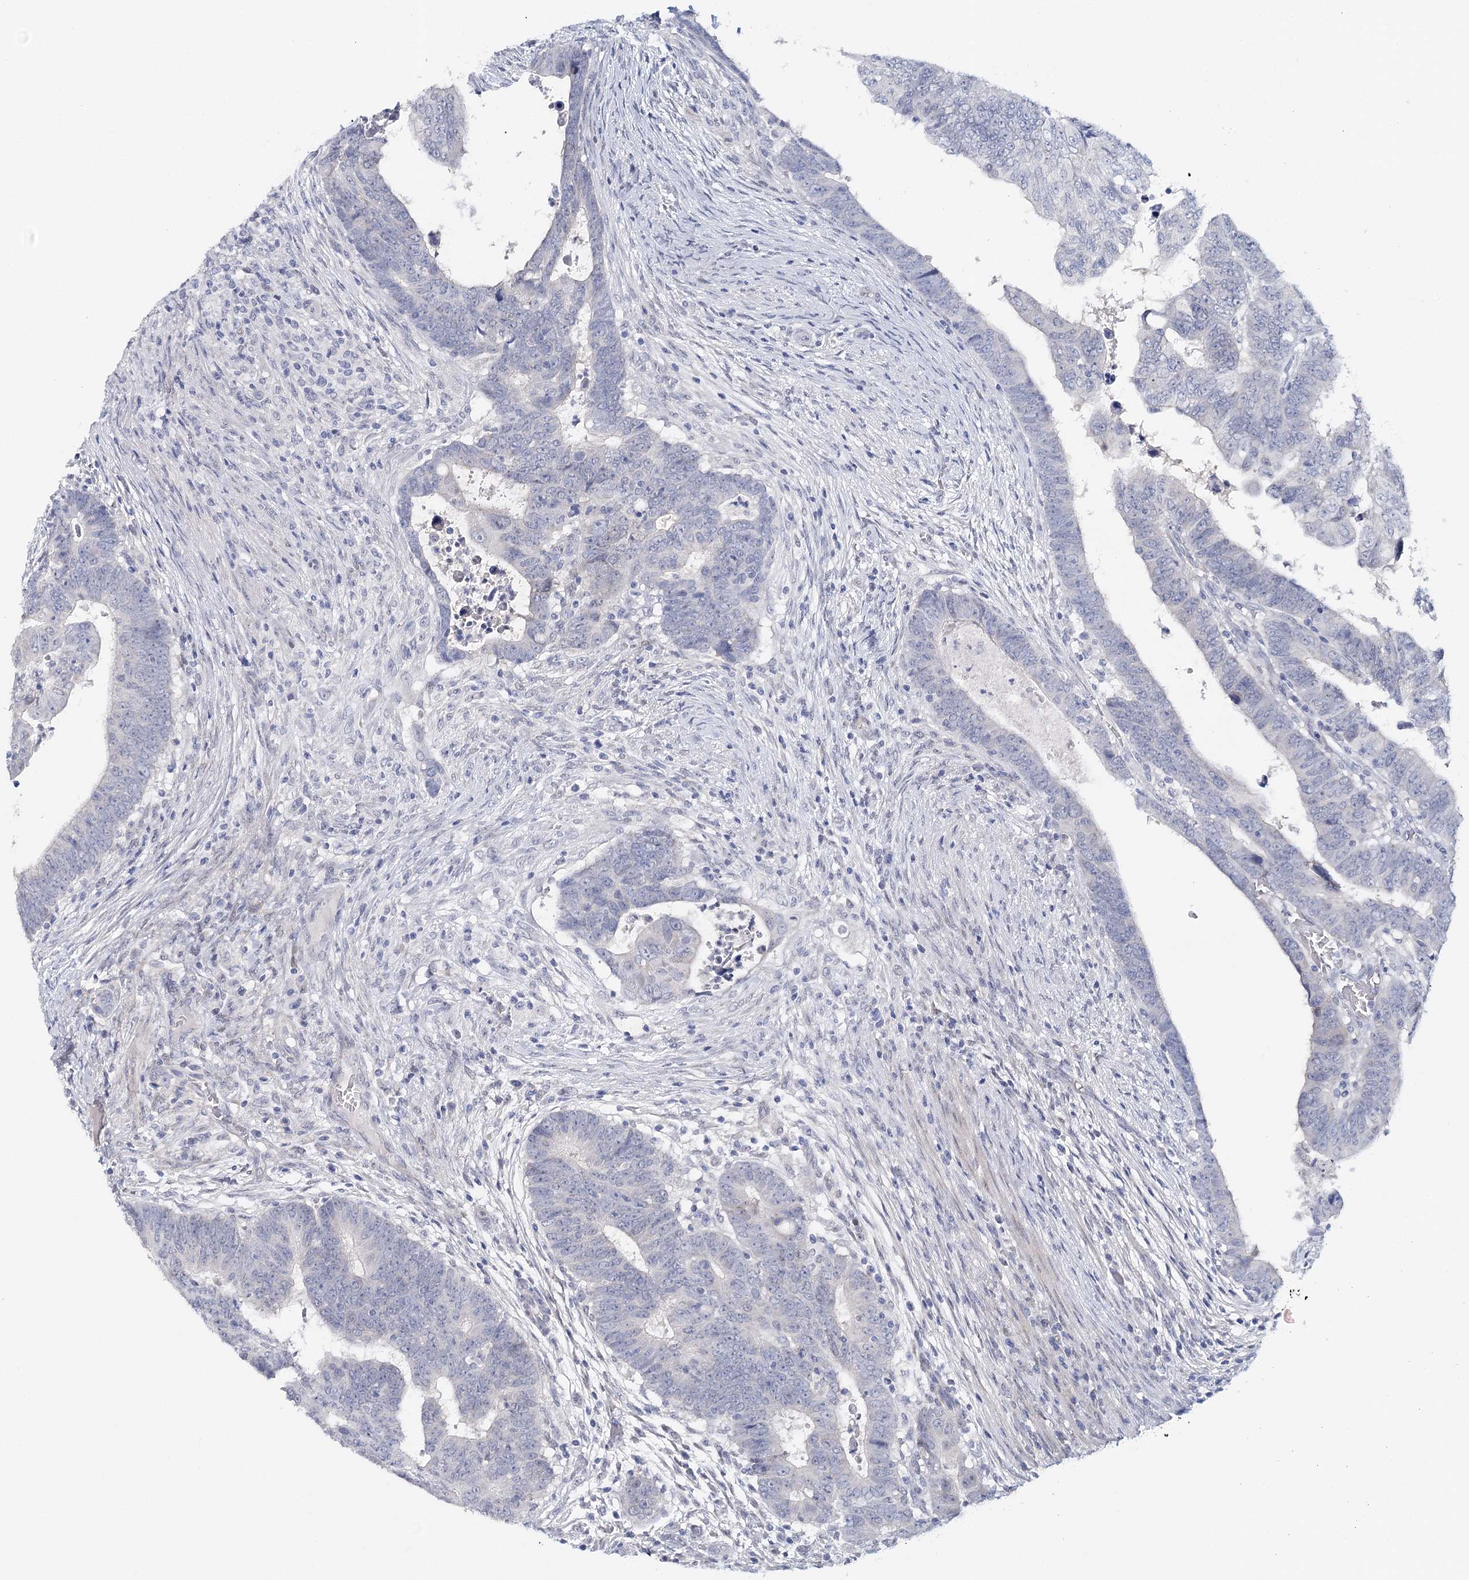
{"staining": {"intensity": "negative", "quantity": "none", "location": "none"}, "tissue": "colorectal cancer", "cell_type": "Tumor cells", "image_type": "cancer", "snomed": [{"axis": "morphology", "description": "Normal tissue, NOS"}, {"axis": "morphology", "description": "Adenocarcinoma, NOS"}, {"axis": "topography", "description": "Rectum"}], "caption": "High magnification brightfield microscopy of colorectal cancer (adenocarcinoma) stained with DAB (3,3'-diaminobenzidine) (brown) and counterstained with hematoxylin (blue): tumor cells show no significant expression. (DAB immunohistochemistry (IHC) visualized using brightfield microscopy, high magnification).", "gene": "HSPA4L", "patient": {"sex": "female", "age": 65}}